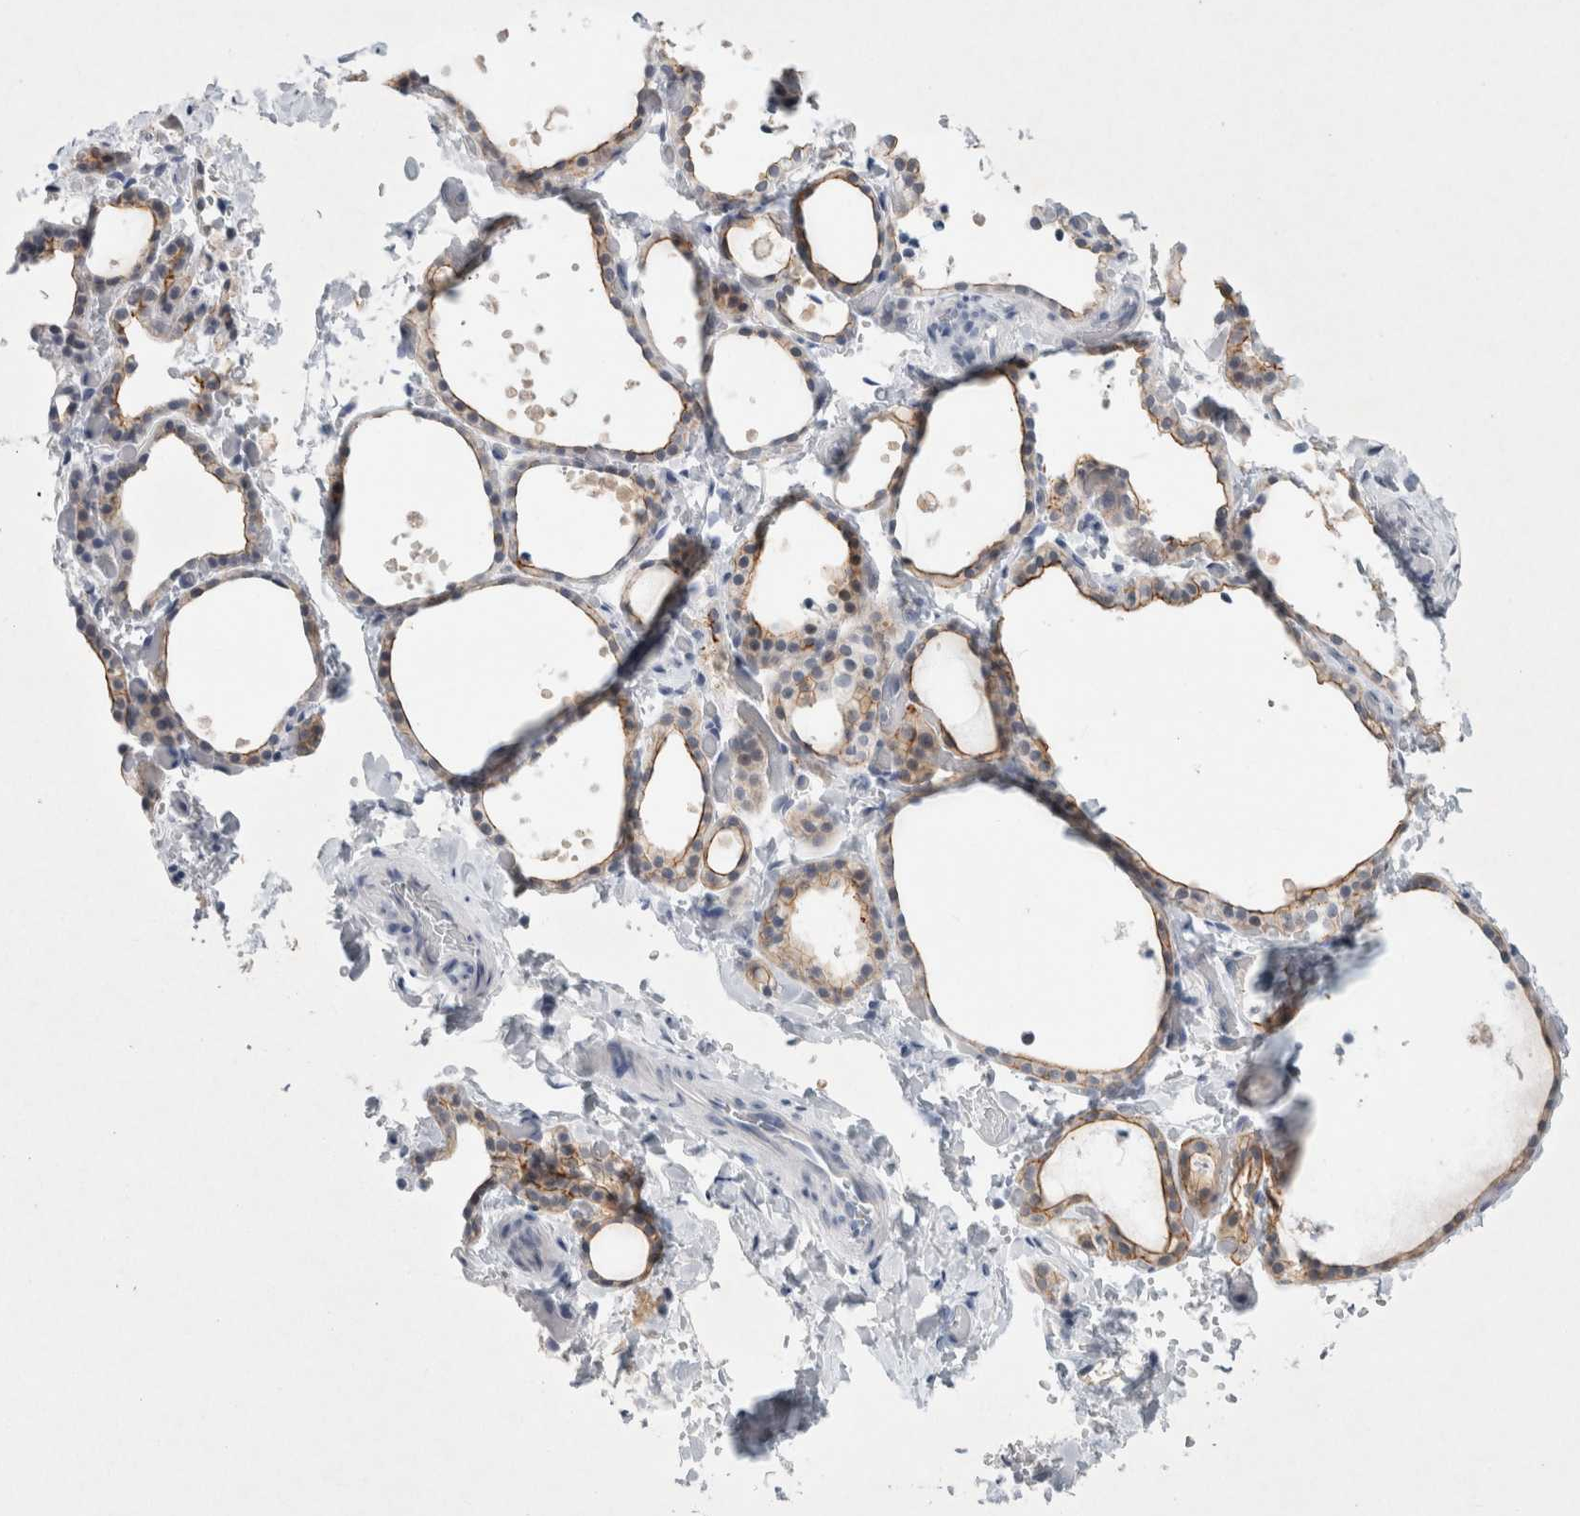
{"staining": {"intensity": "weak", "quantity": "25%-75%", "location": "cytoplasmic/membranous"}, "tissue": "thyroid gland", "cell_type": "Glandular cells", "image_type": "normal", "snomed": [{"axis": "morphology", "description": "Normal tissue, NOS"}, {"axis": "topography", "description": "Thyroid gland"}], "caption": "Thyroid gland stained with a brown dye displays weak cytoplasmic/membranous positive expression in approximately 25%-75% of glandular cells.", "gene": "NIPA1", "patient": {"sex": "female", "age": 44}}